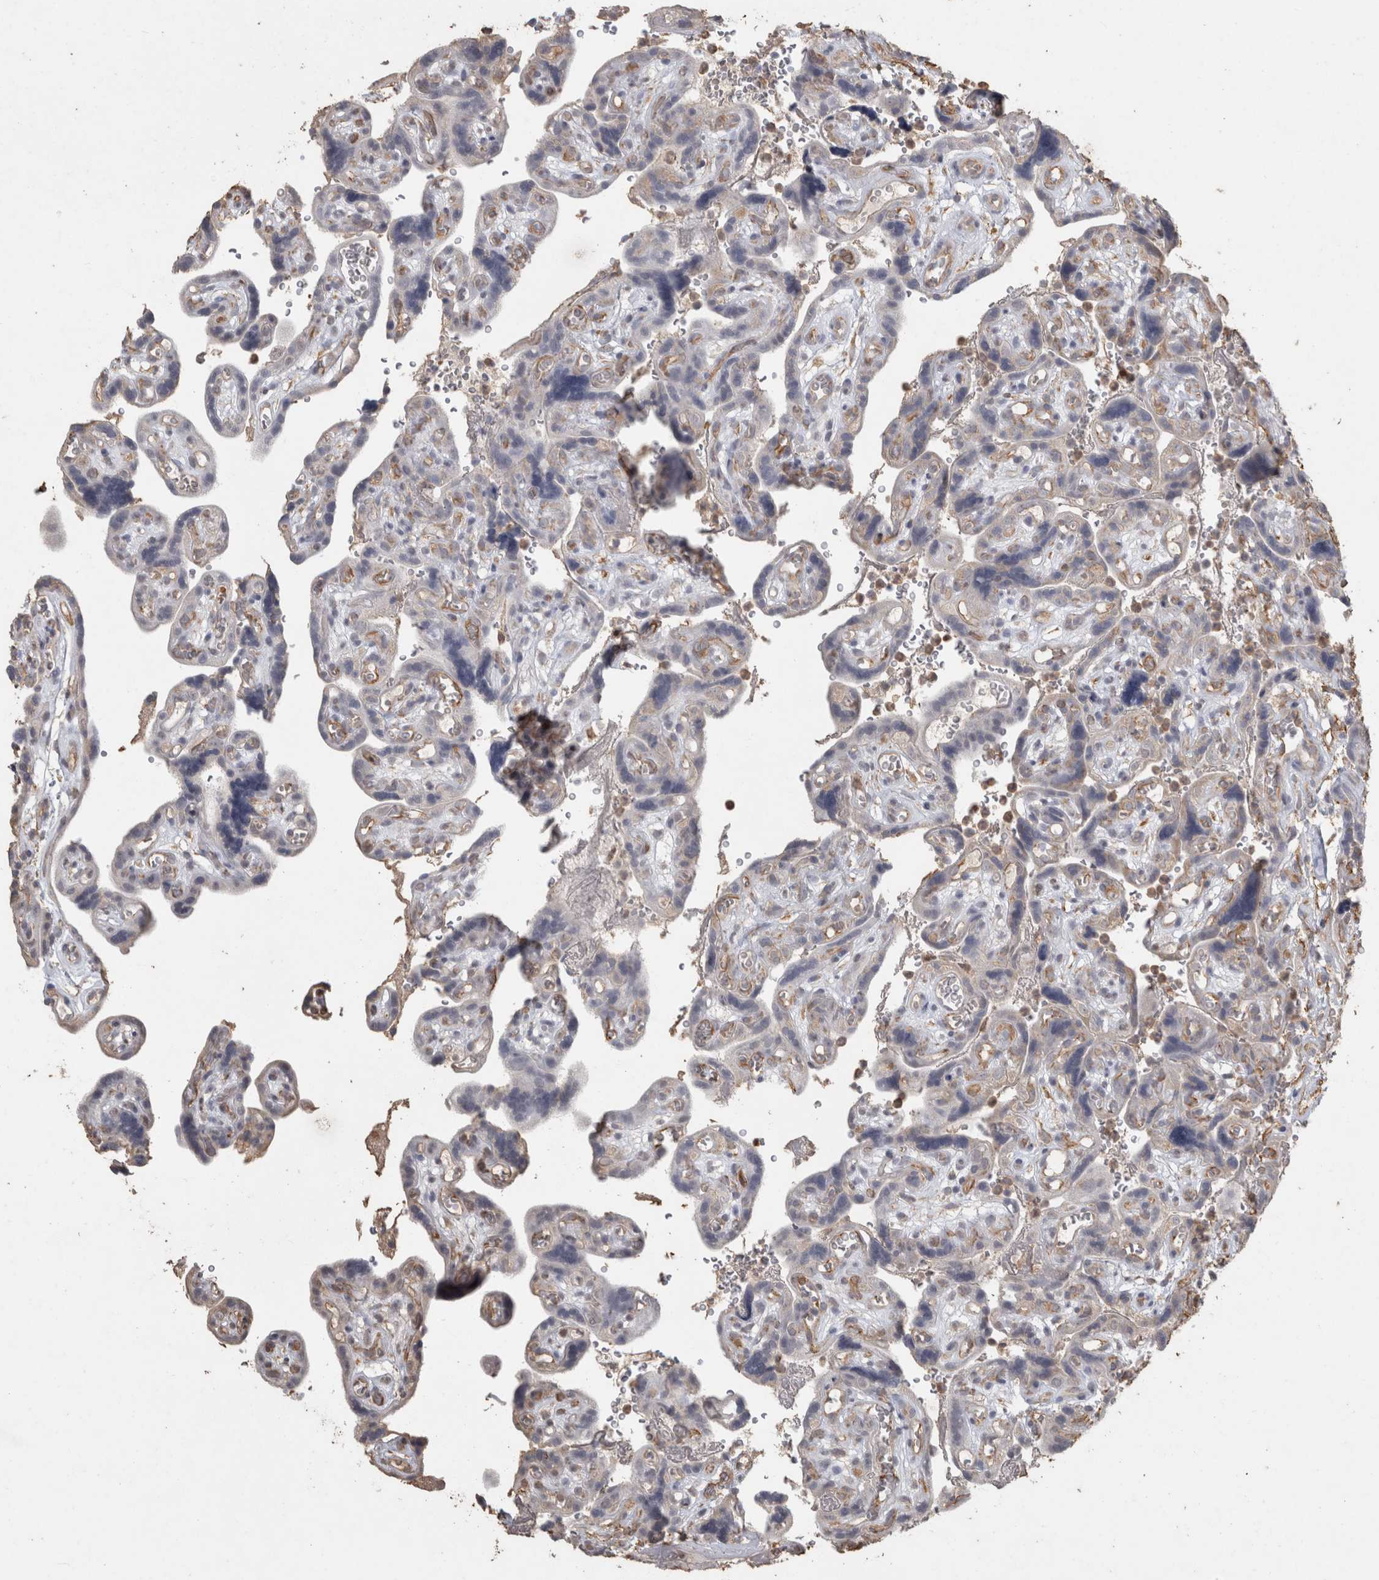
{"staining": {"intensity": "moderate", "quantity": "25%-75%", "location": "cytoplasmic/membranous"}, "tissue": "placenta", "cell_type": "Decidual cells", "image_type": "normal", "snomed": [{"axis": "morphology", "description": "Normal tissue, NOS"}, {"axis": "topography", "description": "Placenta"}], "caption": "Immunohistochemical staining of normal human placenta exhibits moderate cytoplasmic/membranous protein expression in about 25%-75% of decidual cells. (DAB IHC, brown staining for protein, blue staining for nuclei).", "gene": "REPS2", "patient": {"sex": "female", "age": 30}}